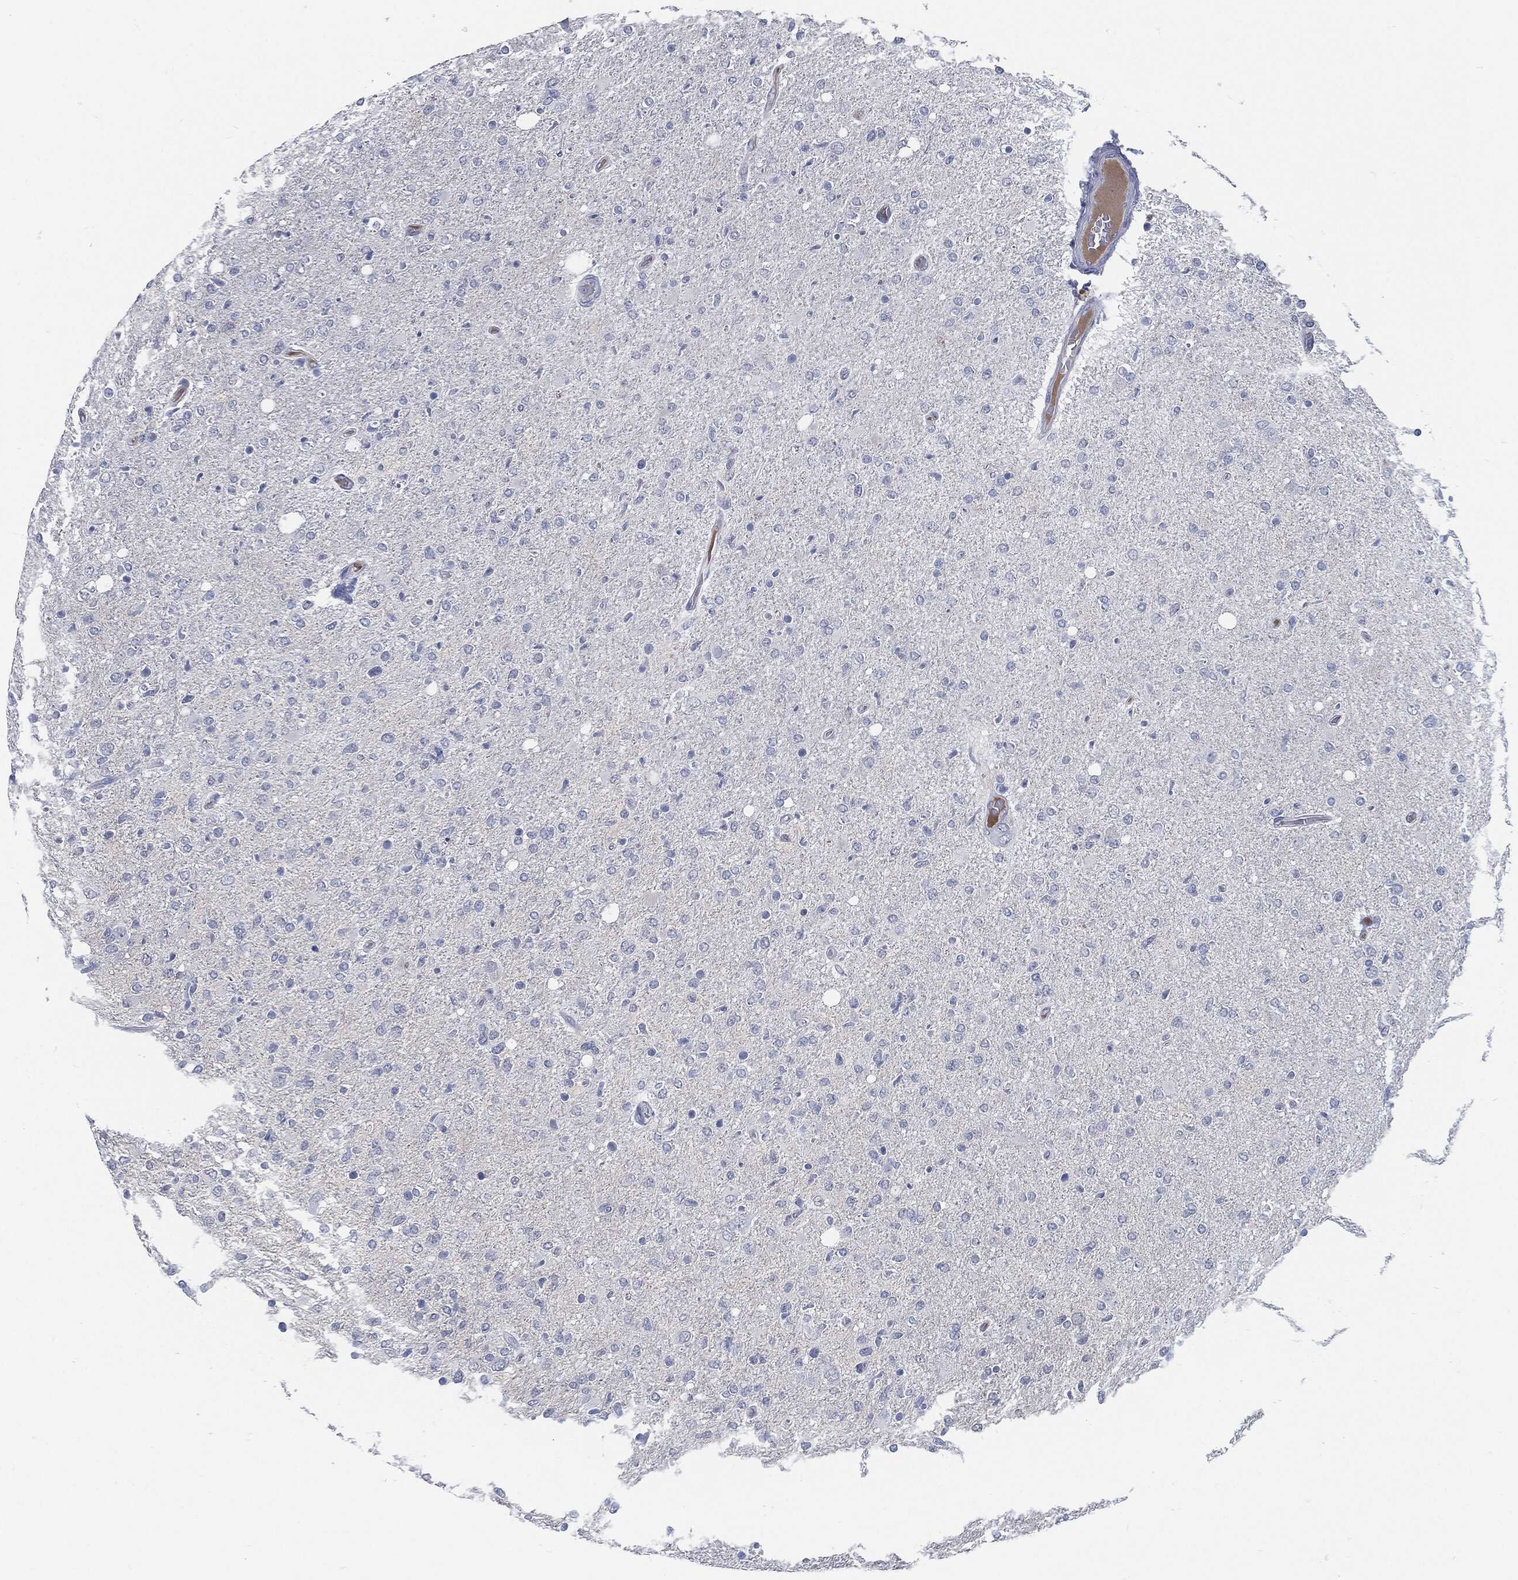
{"staining": {"intensity": "negative", "quantity": "none", "location": "none"}, "tissue": "glioma", "cell_type": "Tumor cells", "image_type": "cancer", "snomed": [{"axis": "morphology", "description": "Glioma, malignant, High grade"}, {"axis": "topography", "description": "Cerebral cortex"}], "caption": "This is an immunohistochemistry (IHC) image of malignant glioma (high-grade). There is no expression in tumor cells.", "gene": "MST1", "patient": {"sex": "male", "age": 70}}